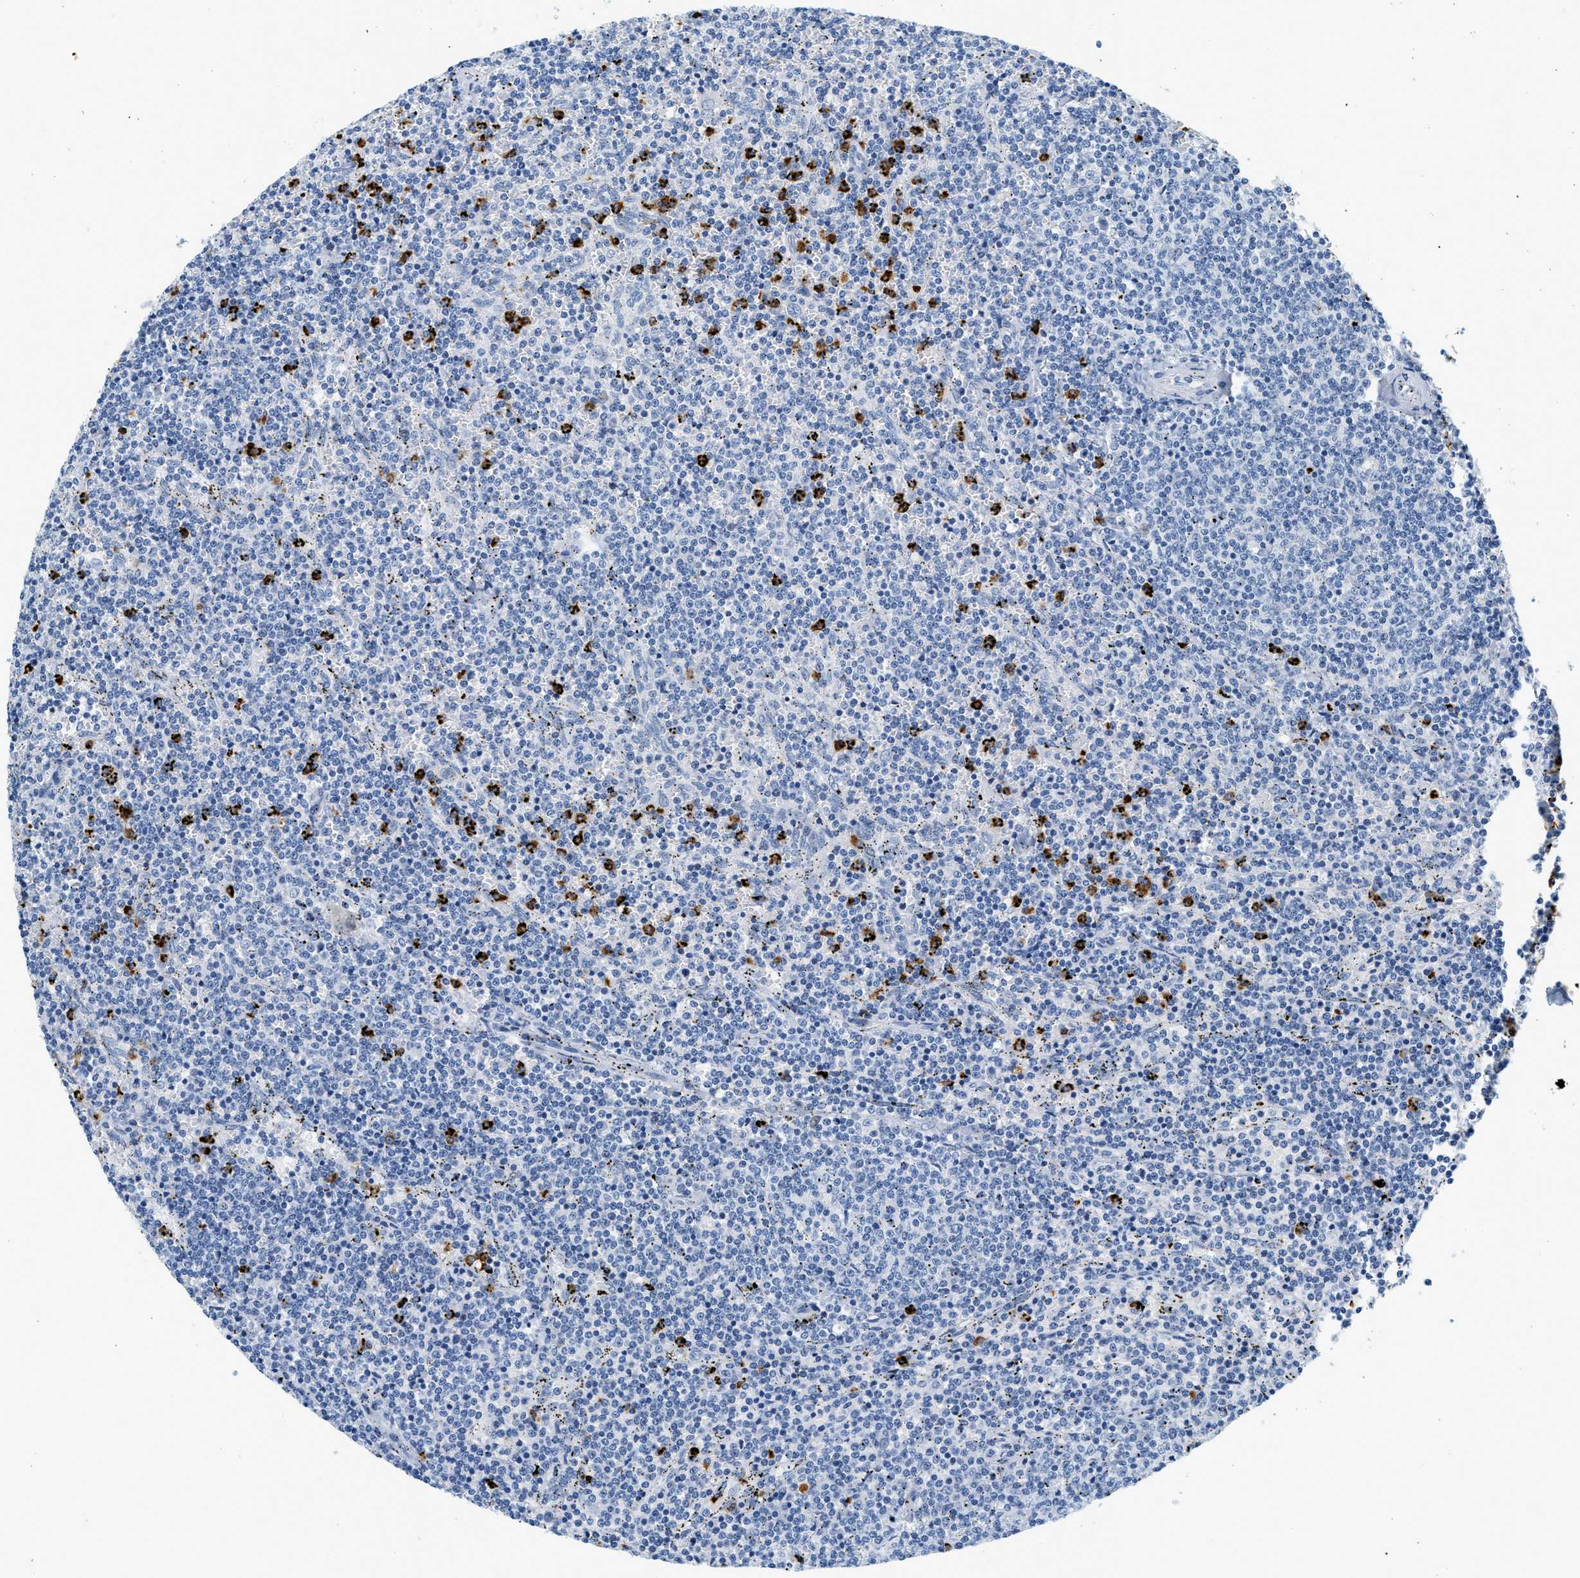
{"staining": {"intensity": "negative", "quantity": "none", "location": "none"}, "tissue": "lymphoma", "cell_type": "Tumor cells", "image_type": "cancer", "snomed": [{"axis": "morphology", "description": "Malignant lymphoma, non-Hodgkin's type, Low grade"}, {"axis": "topography", "description": "Spleen"}], "caption": "Immunohistochemistry (IHC) image of lymphoma stained for a protein (brown), which displays no staining in tumor cells. (DAB (3,3'-diaminobenzidine) immunohistochemistry (IHC), high magnification).", "gene": "LCN2", "patient": {"sex": "female", "age": 50}}